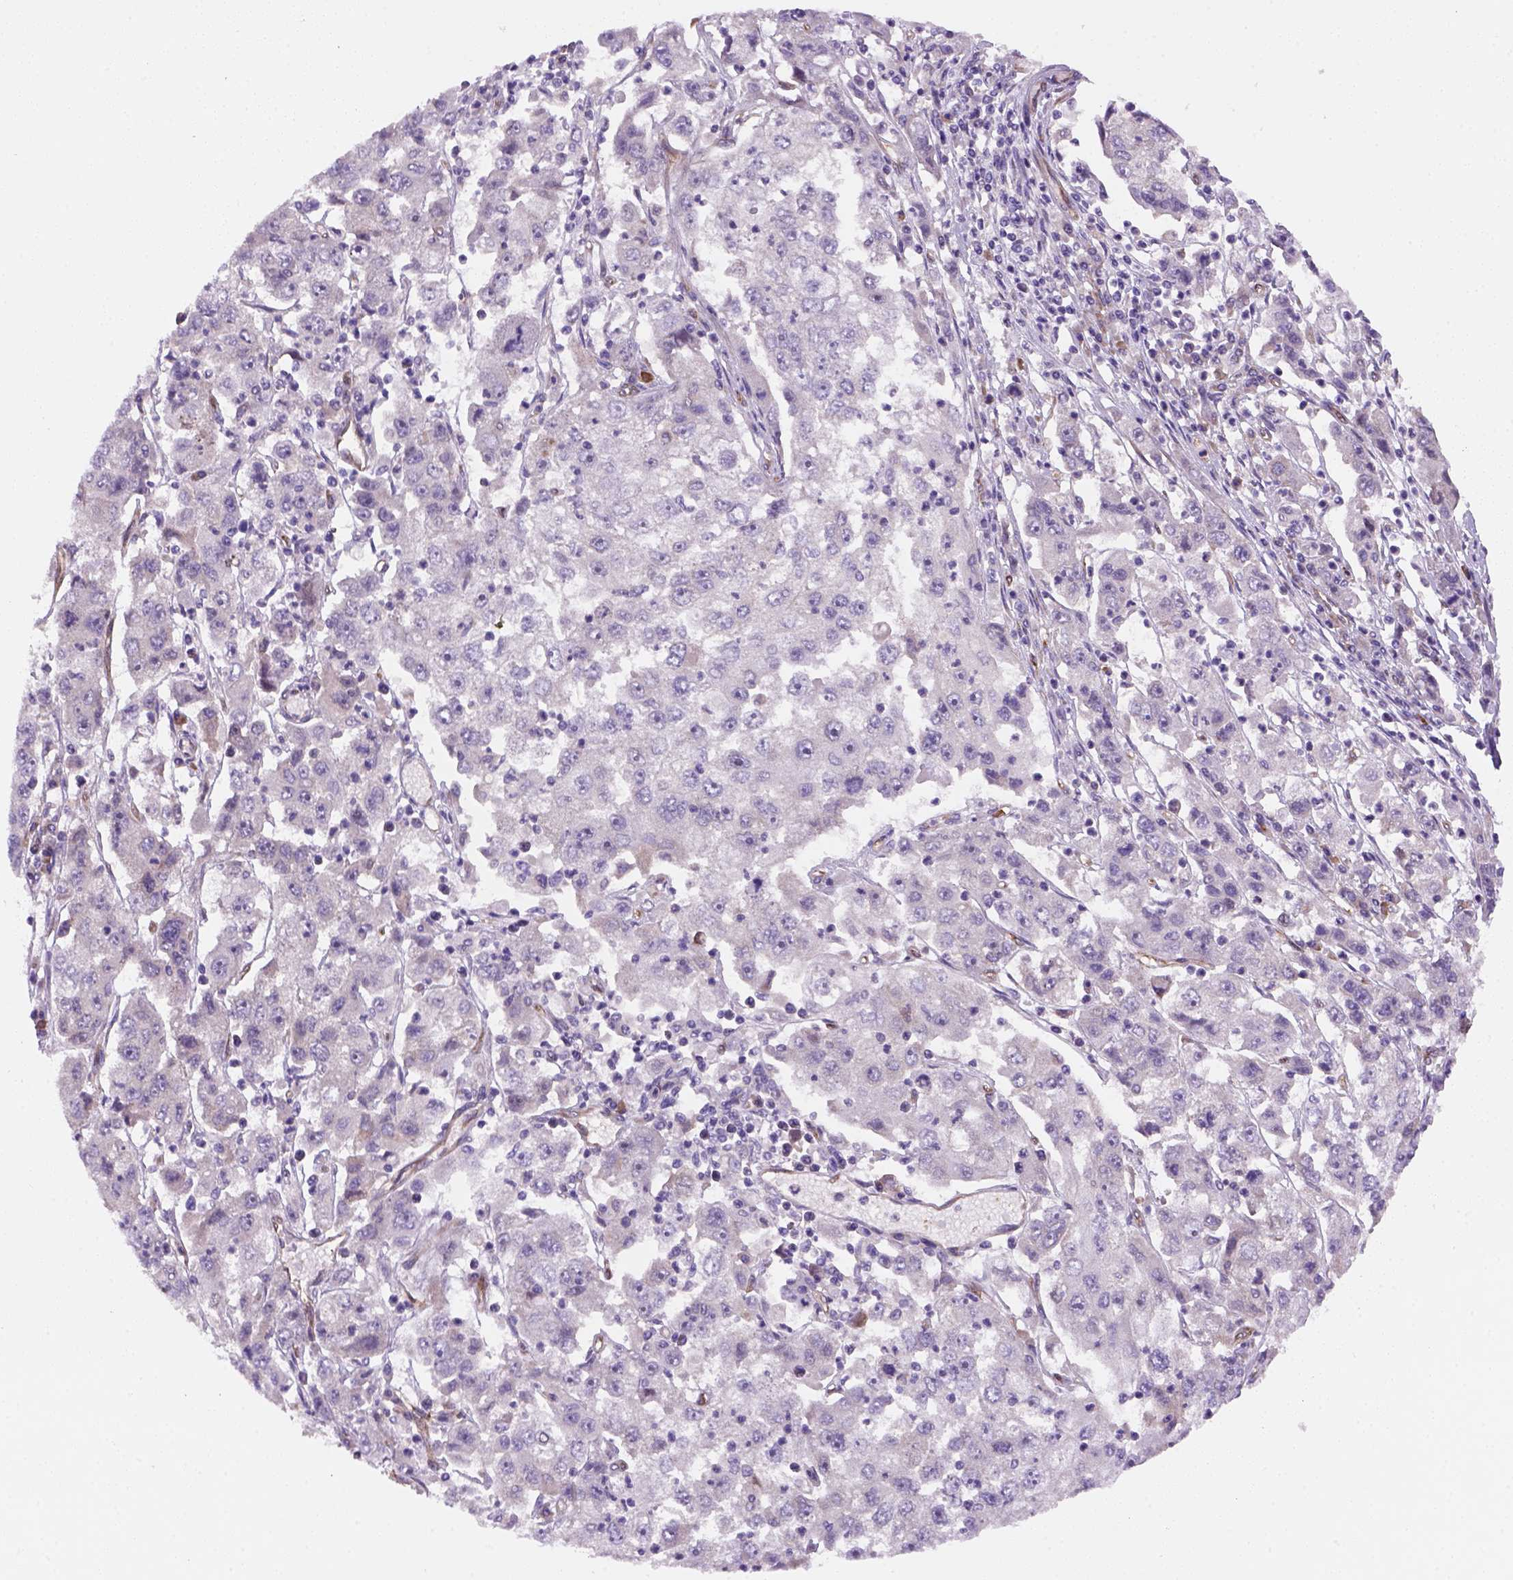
{"staining": {"intensity": "negative", "quantity": "none", "location": "none"}, "tissue": "cervical cancer", "cell_type": "Tumor cells", "image_type": "cancer", "snomed": [{"axis": "morphology", "description": "Squamous cell carcinoma, NOS"}, {"axis": "topography", "description": "Cervix"}], "caption": "This is a histopathology image of immunohistochemistry (IHC) staining of cervical cancer (squamous cell carcinoma), which shows no staining in tumor cells. (Immunohistochemistry, brightfield microscopy, high magnification).", "gene": "VSTM5", "patient": {"sex": "female", "age": 36}}